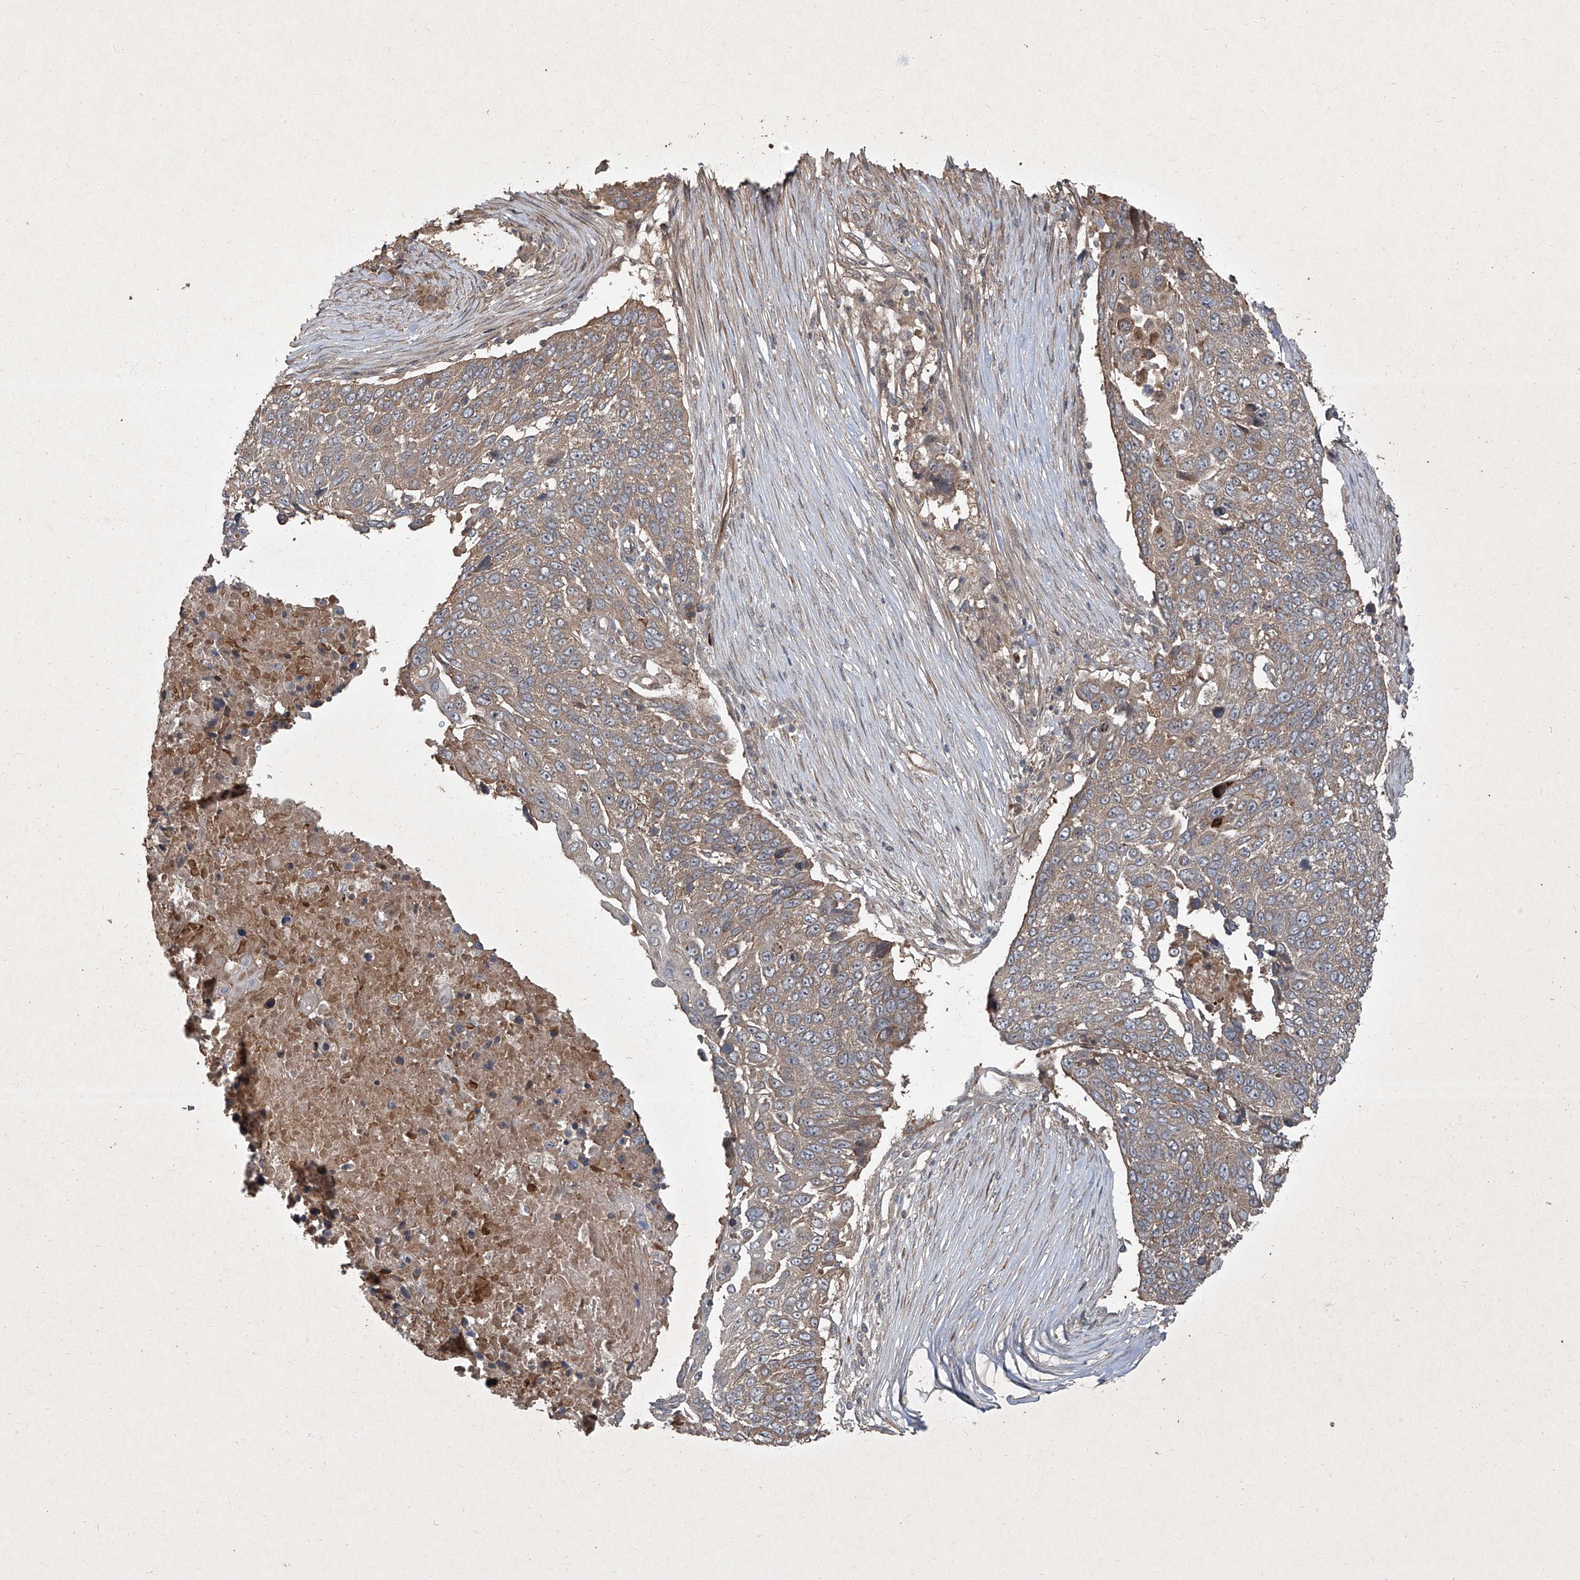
{"staining": {"intensity": "moderate", "quantity": ">75%", "location": "cytoplasmic/membranous"}, "tissue": "lung cancer", "cell_type": "Tumor cells", "image_type": "cancer", "snomed": [{"axis": "morphology", "description": "Squamous cell carcinoma, NOS"}, {"axis": "topography", "description": "Lung"}], "caption": "Lung cancer (squamous cell carcinoma) tissue shows moderate cytoplasmic/membranous positivity in about >75% of tumor cells, visualized by immunohistochemistry.", "gene": "CCN1", "patient": {"sex": "male", "age": 66}}